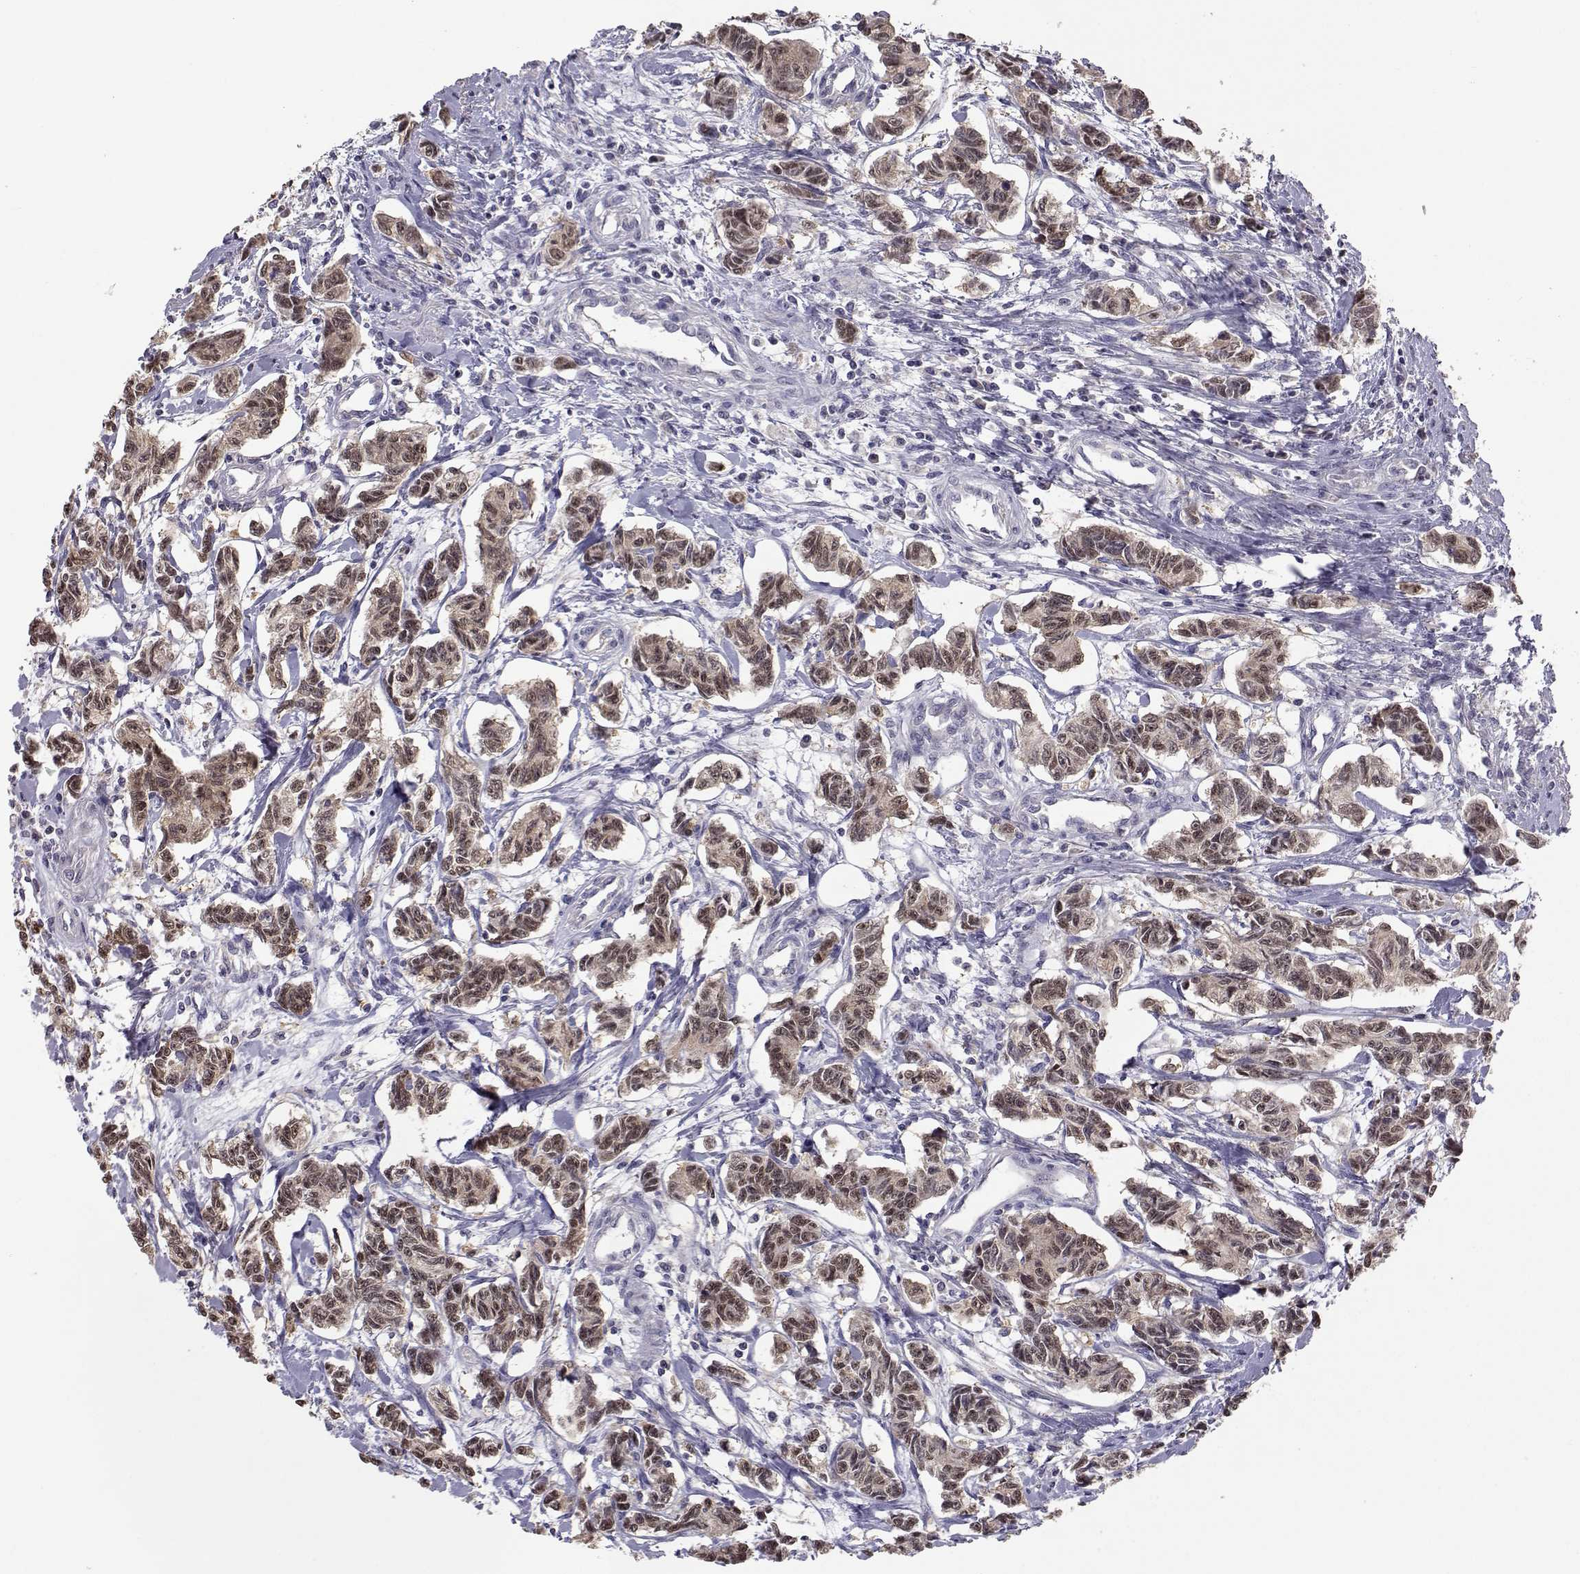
{"staining": {"intensity": "weak", "quantity": ">75%", "location": "cytoplasmic/membranous,nuclear"}, "tissue": "carcinoid", "cell_type": "Tumor cells", "image_type": "cancer", "snomed": [{"axis": "morphology", "description": "Carcinoid, malignant, NOS"}, {"axis": "topography", "description": "Kidney"}], "caption": "High-magnification brightfield microscopy of carcinoid (malignant) stained with DAB (brown) and counterstained with hematoxylin (blue). tumor cells exhibit weak cytoplasmic/membranous and nuclear expression is seen in about>75% of cells.", "gene": "NCAM2", "patient": {"sex": "female", "age": 41}}